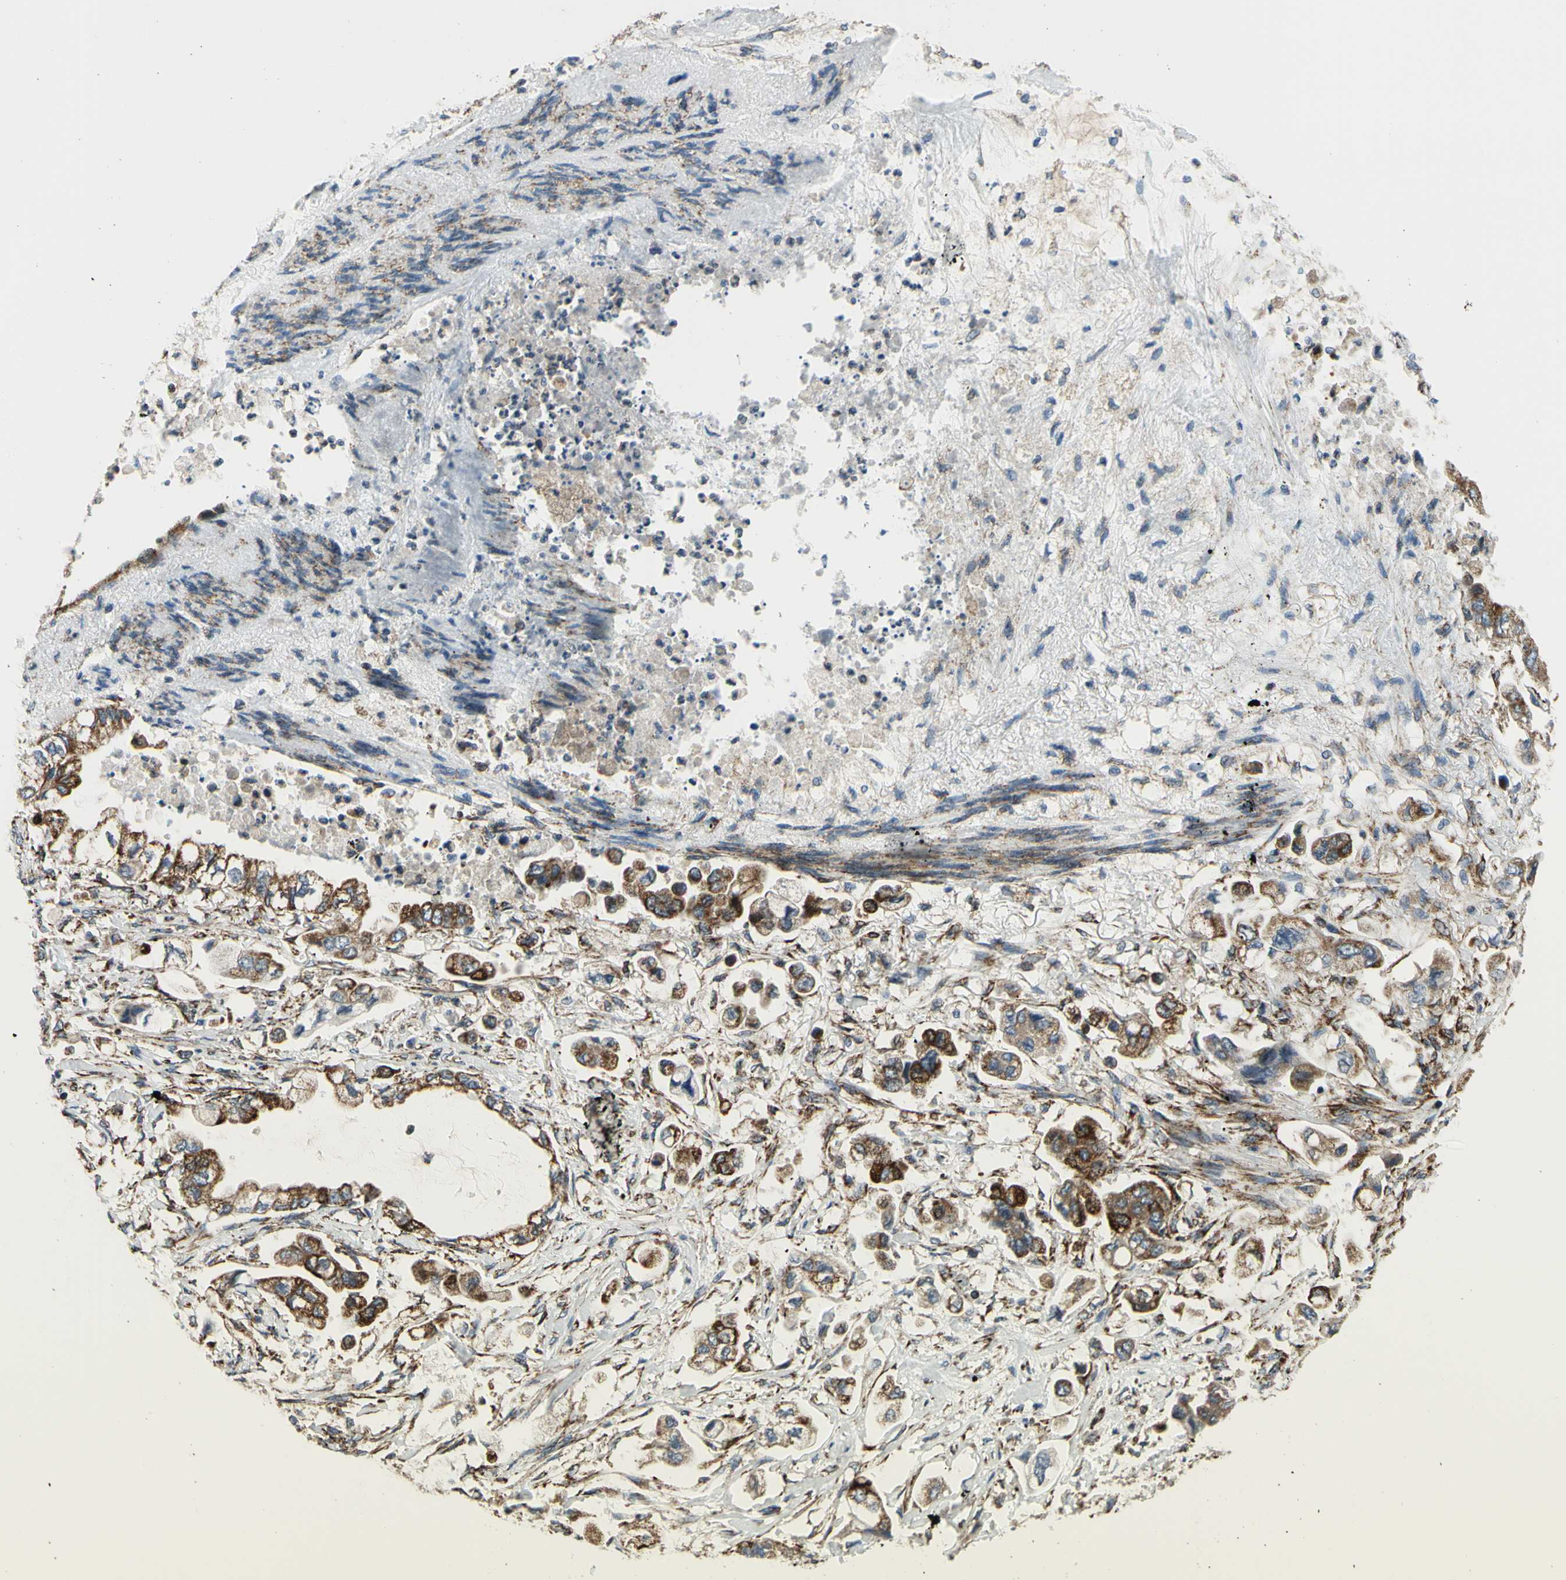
{"staining": {"intensity": "strong", "quantity": ">75%", "location": "cytoplasmic/membranous"}, "tissue": "stomach cancer", "cell_type": "Tumor cells", "image_type": "cancer", "snomed": [{"axis": "morphology", "description": "Adenocarcinoma, NOS"}, {"axis": "topography", "description": "Stomach"}], "caption": "This image shows immunohistochemistry (IHC) staining of stomach adenocarcinoma, with high strong cytoplasmic/membranous positivity in approximately >75% of tumor cells.", "gene": "MAVS", "patient": {"sex": "male", "age": 62}}